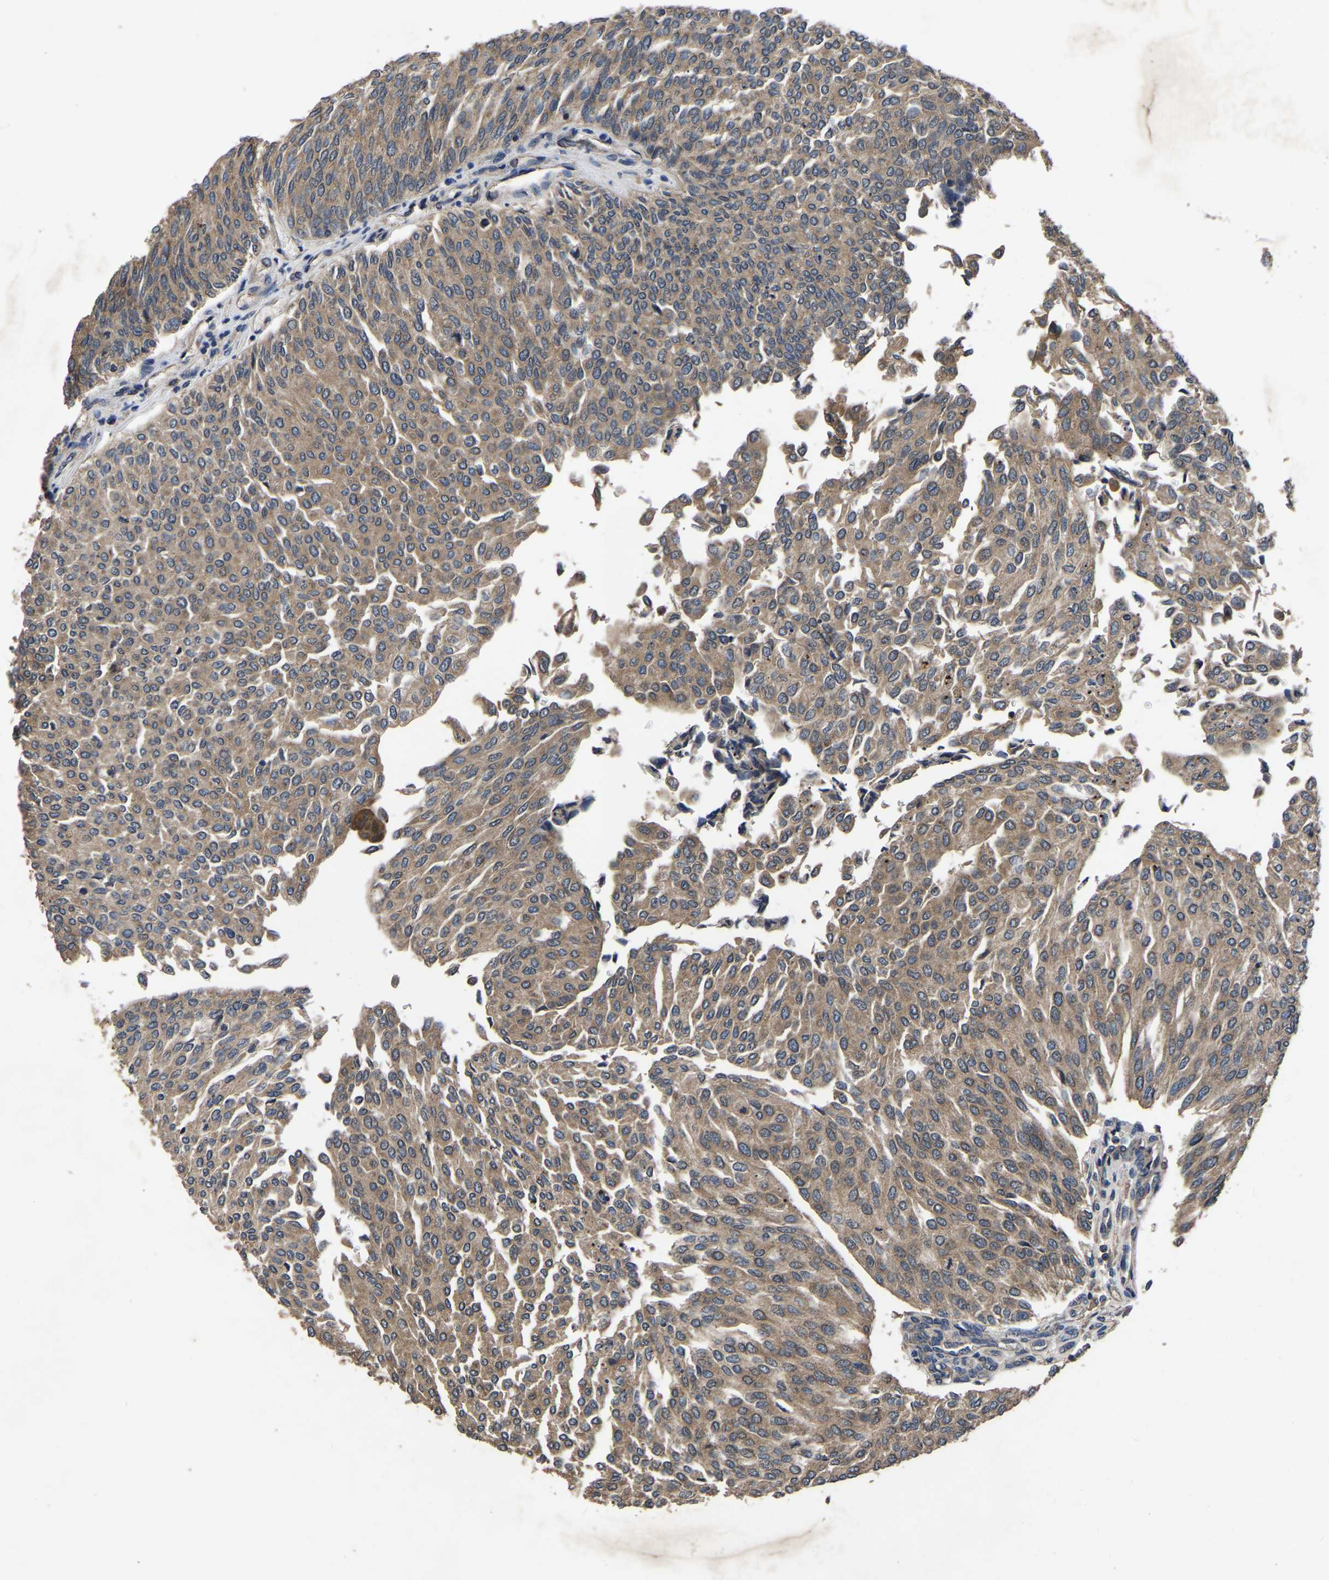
{"staining": {"intensity": "moderate", "quantity": ">75%", "location": "cytoplasmic/membranous"}, "tissue": "urothelial cancer", "cell_type": "Tumor cells", "image_type": "cancer", "snomed": [{"axis": "morphology", "description": "Urothelial carcinoma, Low grade"}, {"axis": "topography", "description": "Urinary bladder"}], "caption": "This is a micrograph of IHC staining of urothelial cancer, which shows moderate staining in the cytoplasmic/membranous of tumor cells.", "gene": "CRYZL1", "patient": {"sex": "female", "age": 79}}